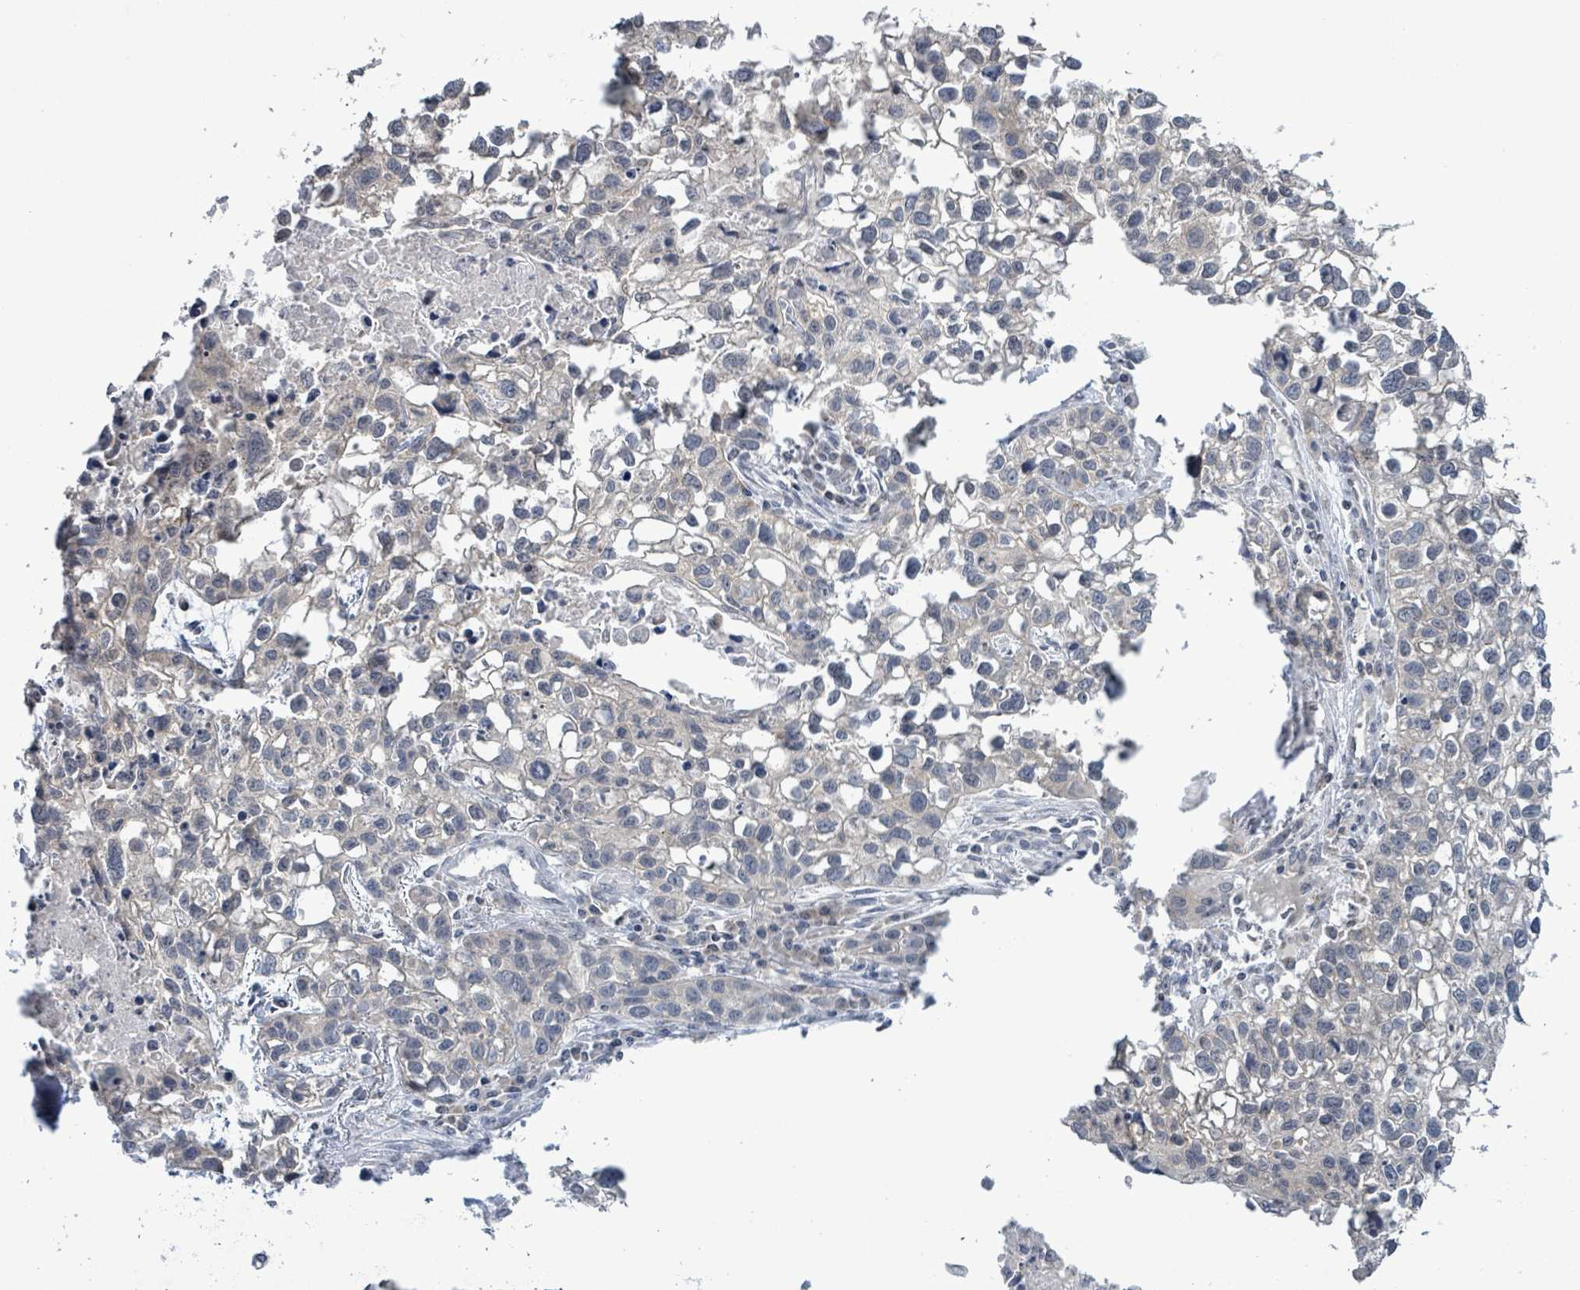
{"staining": {"intensity": "negative", "quantity": "none", "location": "none"}, "tissue": "lung cancer", "cell_type": "Tumor cells", "image_type": "cancer", "snomed": [{"axis": "morphology", "description": "Squamous cell carcinoma, NOS"}, {"axis": "topography", "description": "Lung"}], "caption": "This histopathology image is of squamous cell carcinoma (lung) stained with immunohistochemistry (IHC) to label a protein in brown with the nuclei are counter-stained blue. There is no positivity in tumor cells.", "gene": "COQ10B", "patient": {"sex": "male", "age": 74}}